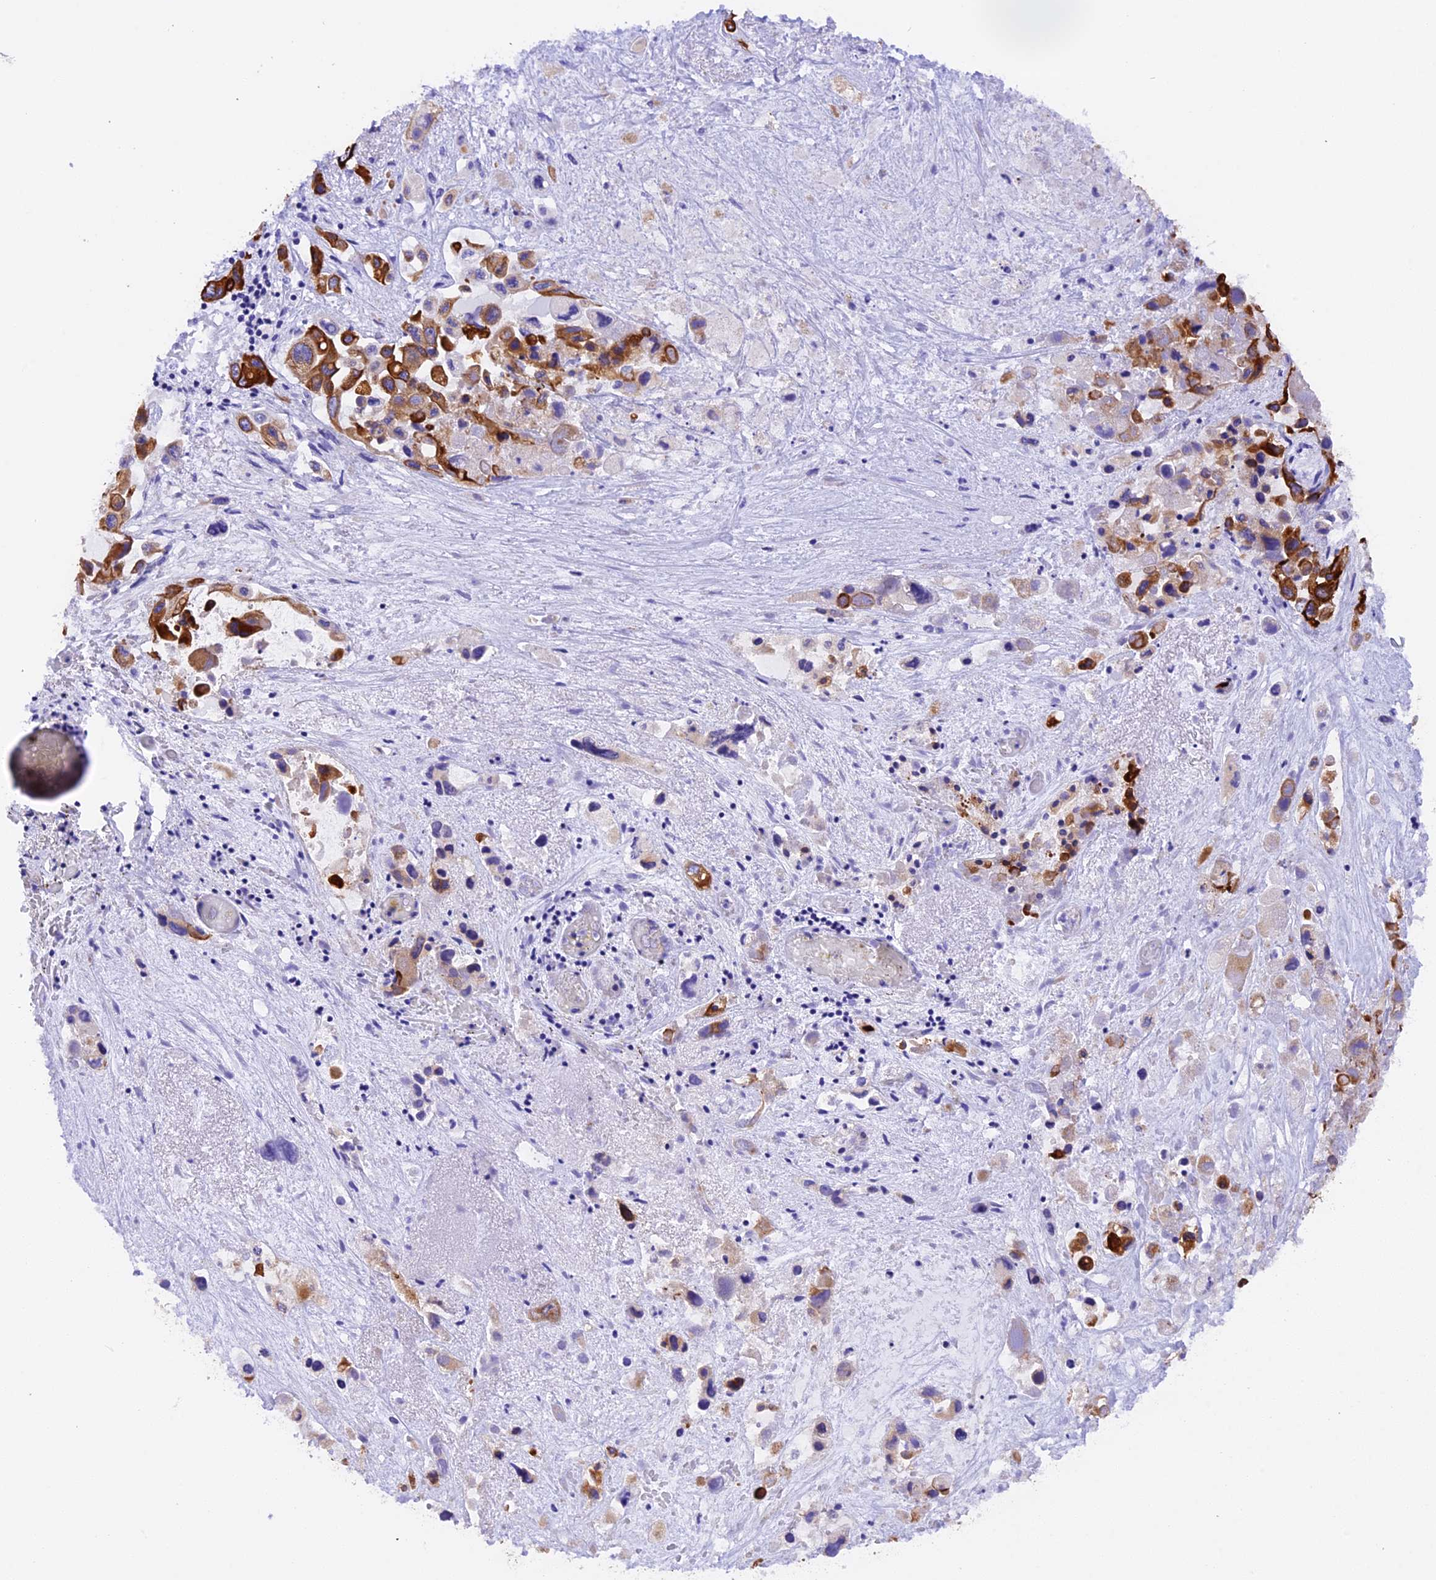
{"staining": {"intensity": "strong", "quantity": ">75%", "location": "cytoplasmic/membranous"}, "tissue": "pancreatic cancer", "cell_type": "Tumor cells", "image_type": "cancer", "snomed": [{"axis": "morphology", "description": "Adenocarcinoma, NOS"}, {"axis": "topography", "description": "Pancreas"}], "caption": "Pancreatic cancer (adenocarcinoma) was stained to show a protein in brown. There is high levels of strong cytoplasmic/membranous staining in approximately >75% of tumor cells.", "gene": "PKIA", "patient": {"sex": "male", "age": 92}}